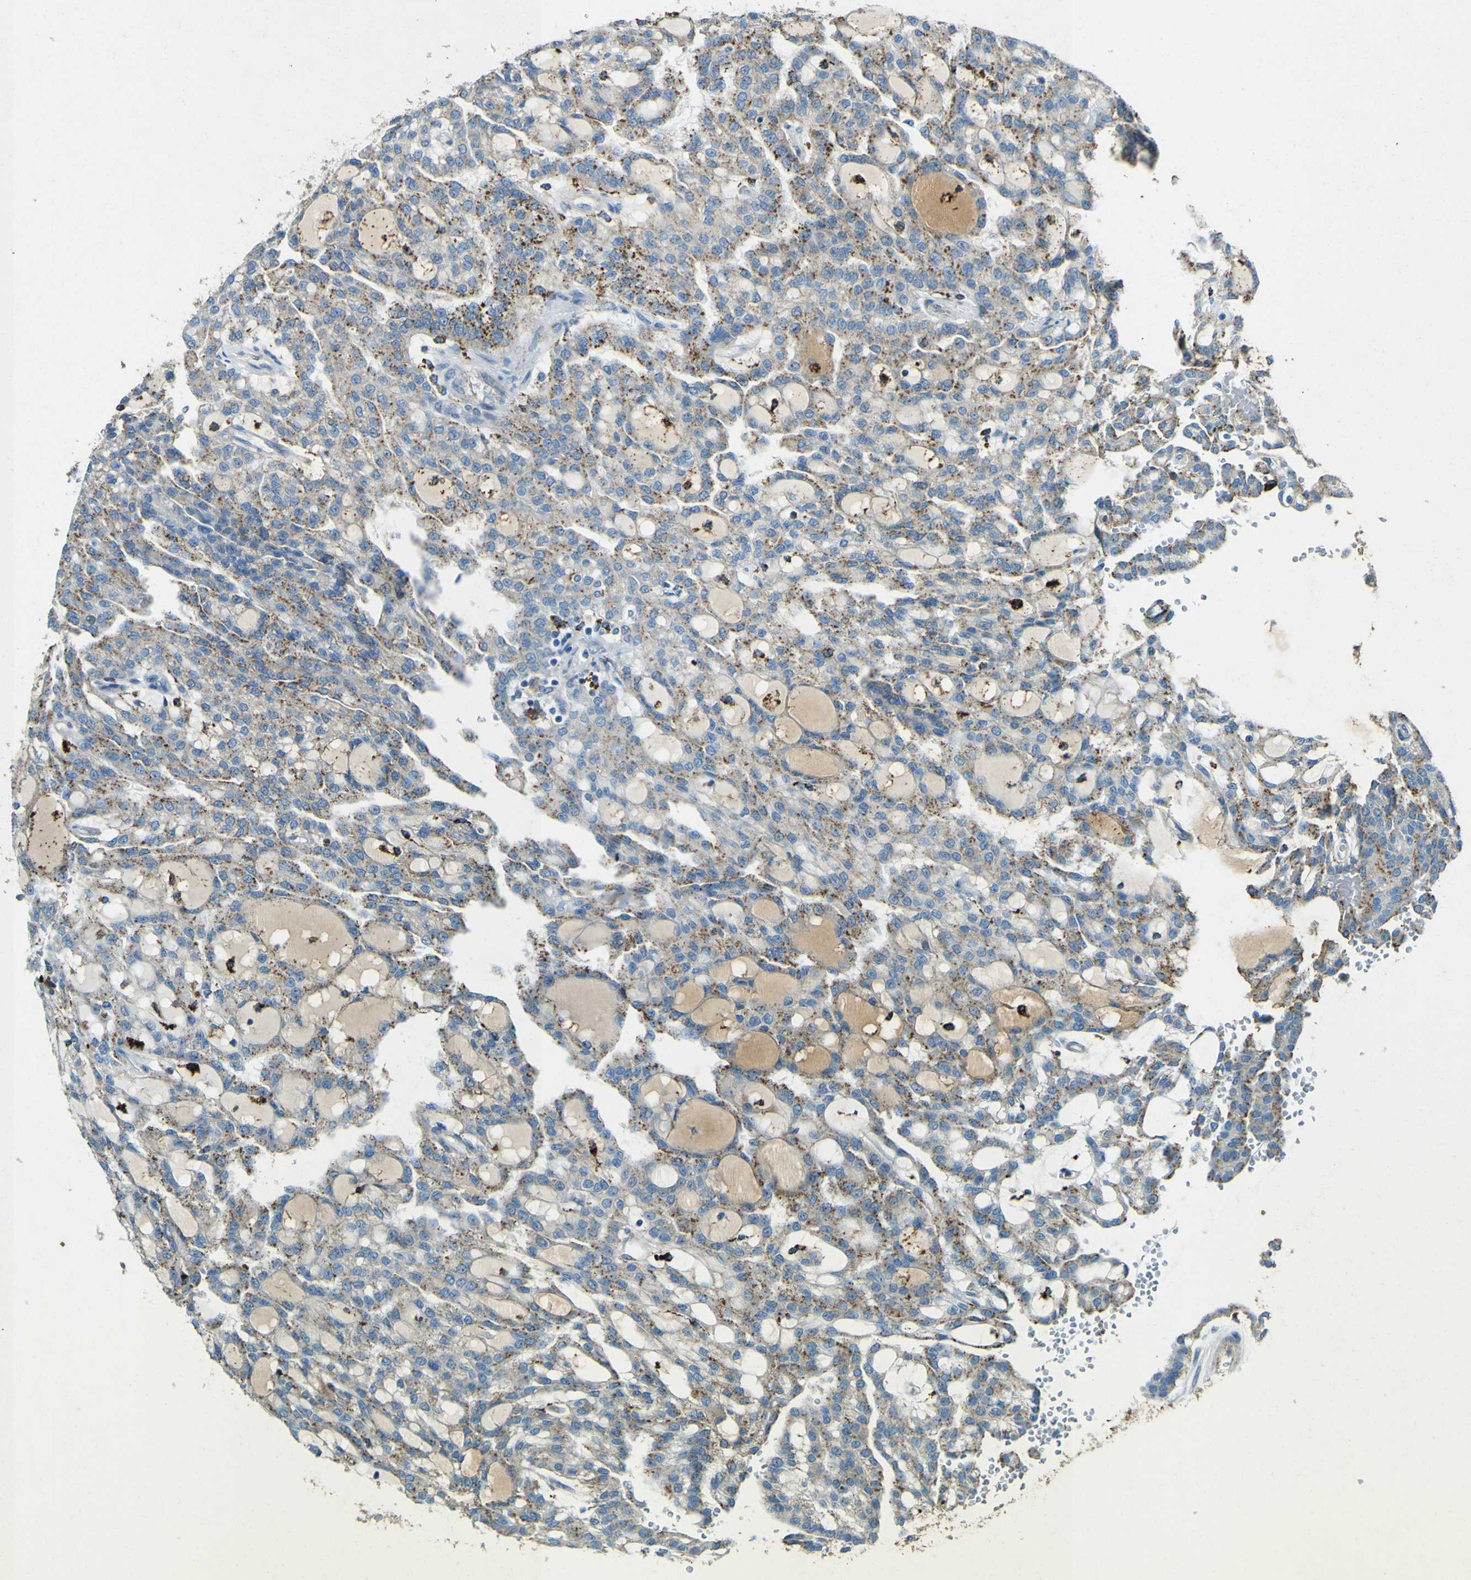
{"staining": {"intensity": "moderate", "quantity": "25%-75%", "location": "cytoplasmic/membranous"}, "tissue": "renal cancer", "cell_type": "Tumor cells", "image_type": "cancer", "snomed": [{"axis": "morphology", "description": "Adenocarcinoma, NOS"}, {"axis": "topography", "description": "Kidney"}], "caption": "Brown immunohistochemical staining in human adenocarcinoma (renal) displays moderate cytoplasmic/membranous positivity in about 25%-75% of tumor cells.", "gene": "PDE9A", "patient": {"sex": "male", "age": 63}}